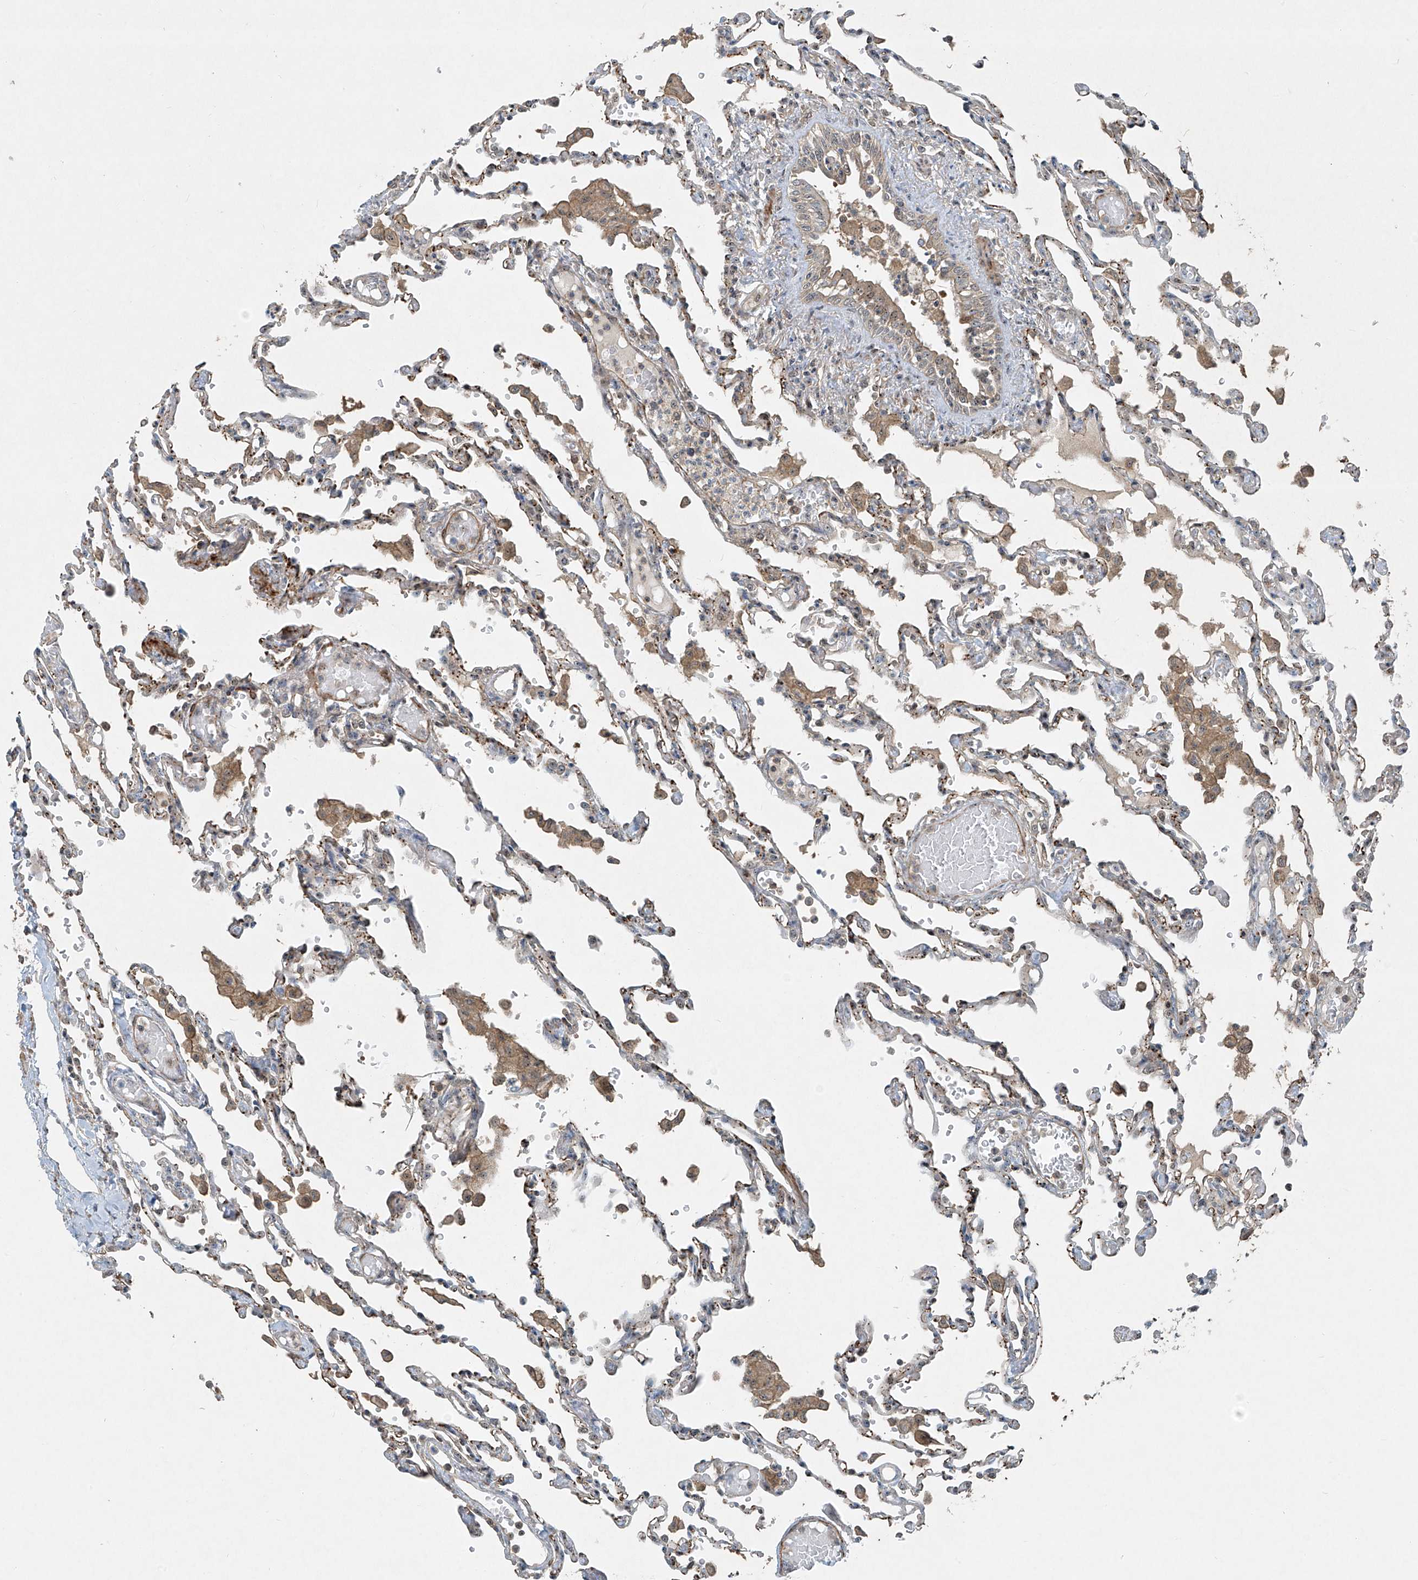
{"staining": {"intensity": "weak", "quantity": "25%-75%", "location": "cytoplasmic/membranous"}, "tissue": "lung", "cell_type": "Alveolar cells", "image_type": "normal", "snomed": [{"axis": "morphology", "description": "Normal tissue, NOS"}, {"axis": "topography", "description": "Bronchus"}, {"axis": "topography", "description": "Lung"}], "caption": "Protein expression analysis of benign lung exhibits weak cytoplasmic/membranous staining in approximately 25%-75% of alveolar cells. Nuclei are stained in blue.", "gene": "PPCS", "patient": {"sex": "female", "age": 49}}